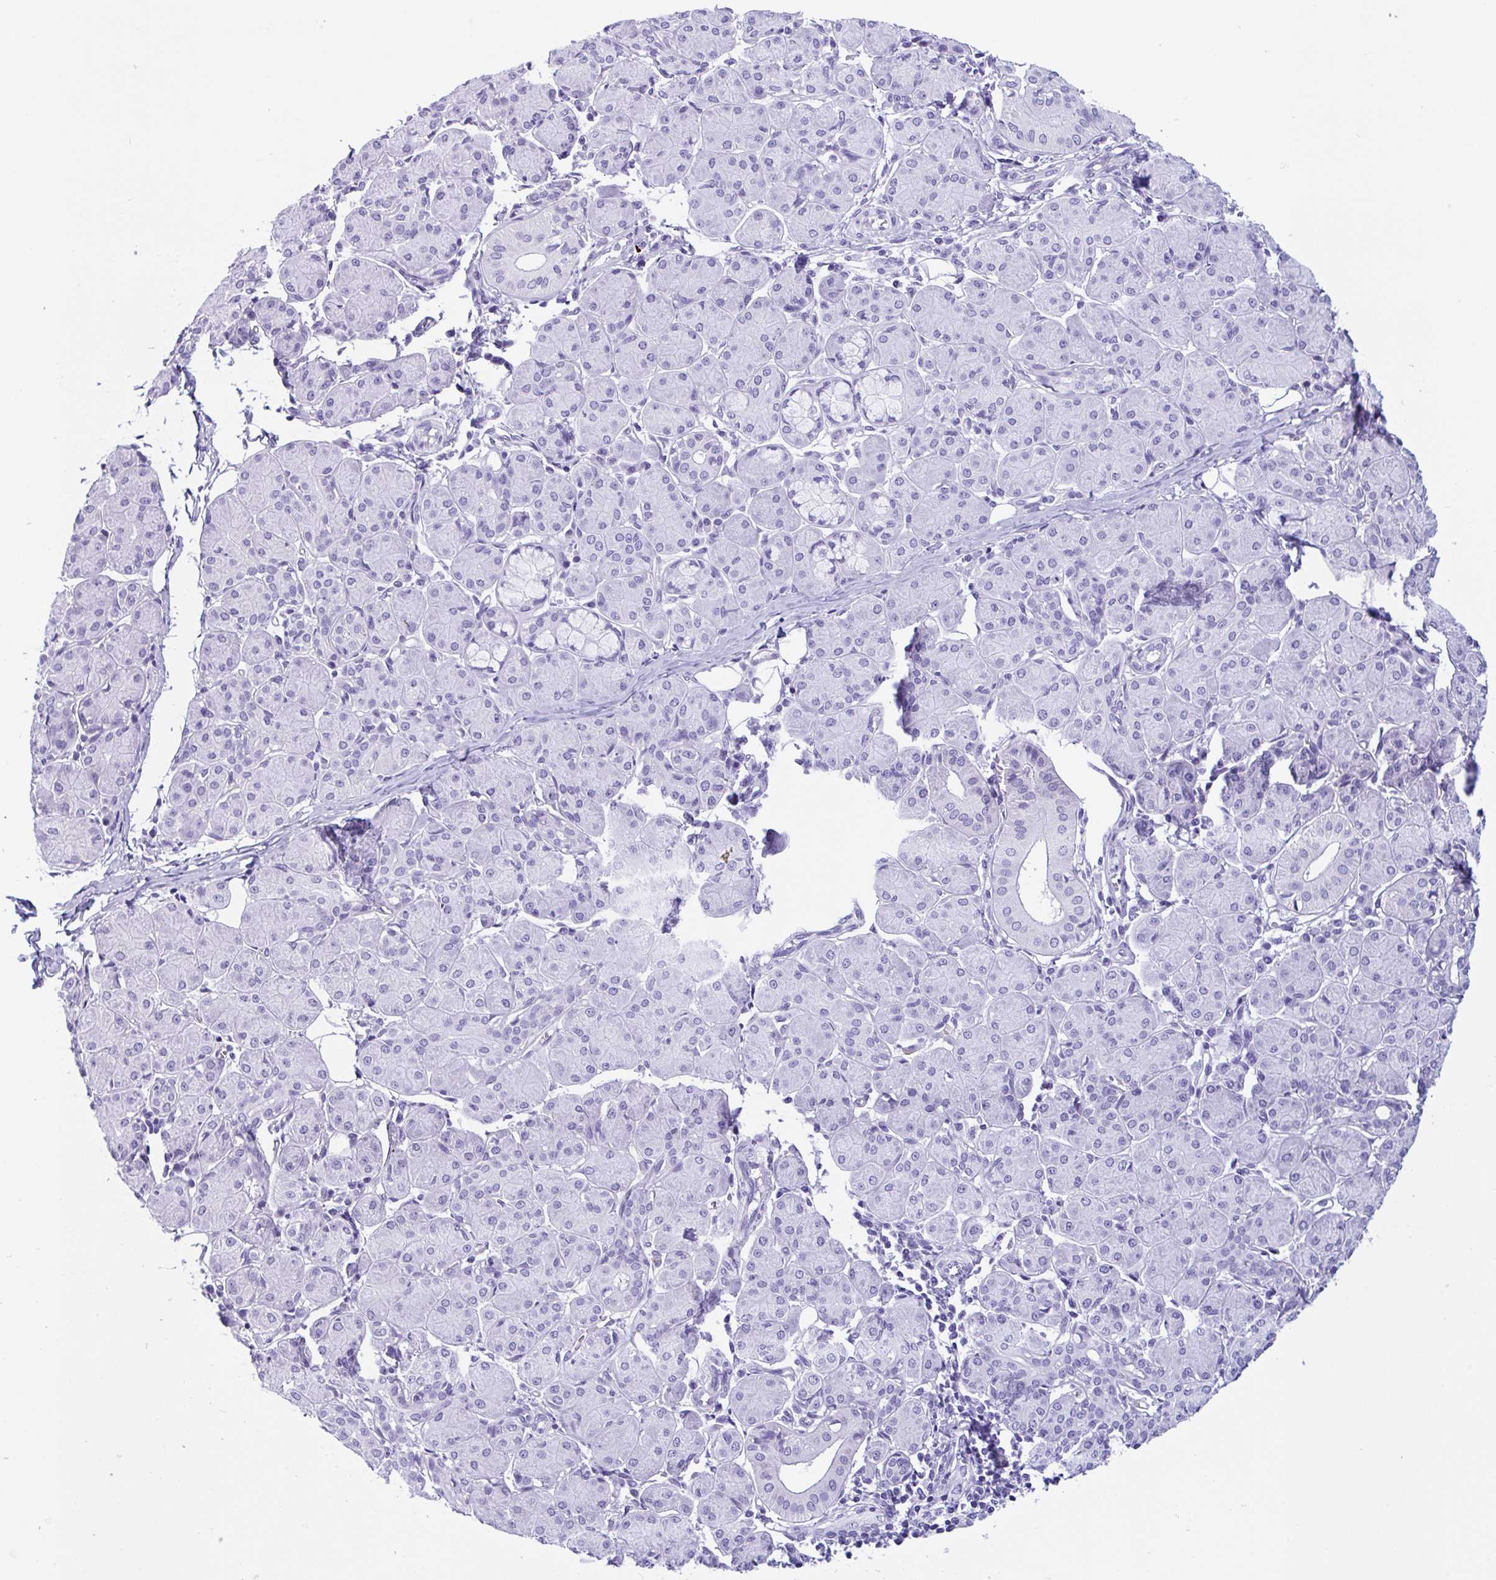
{"staining": {"intensity": "negative", "quantity": "none", "location": "none"}, "tissue": "salivary gland", "cell_type": "Glandular cells", "image_type": "normal", "snomed": [{"axis": "morphology", "description": "Normal tissue, NOS"}, {"axis": "morphology", "description": "Inflammation, NOS"}, {"axis": "topography", "description": "Lymph node"}, {"axis": "topography", "description": "Salivary gland"}], "caption": "Immunohistochemistry (IHC) histopathology image of benign salivary gland stained for a protein (brown), which demonstrates no staining in glandular cells.", "gene": "ZNF319", "patient": {"sex": "male", "age": 3}}